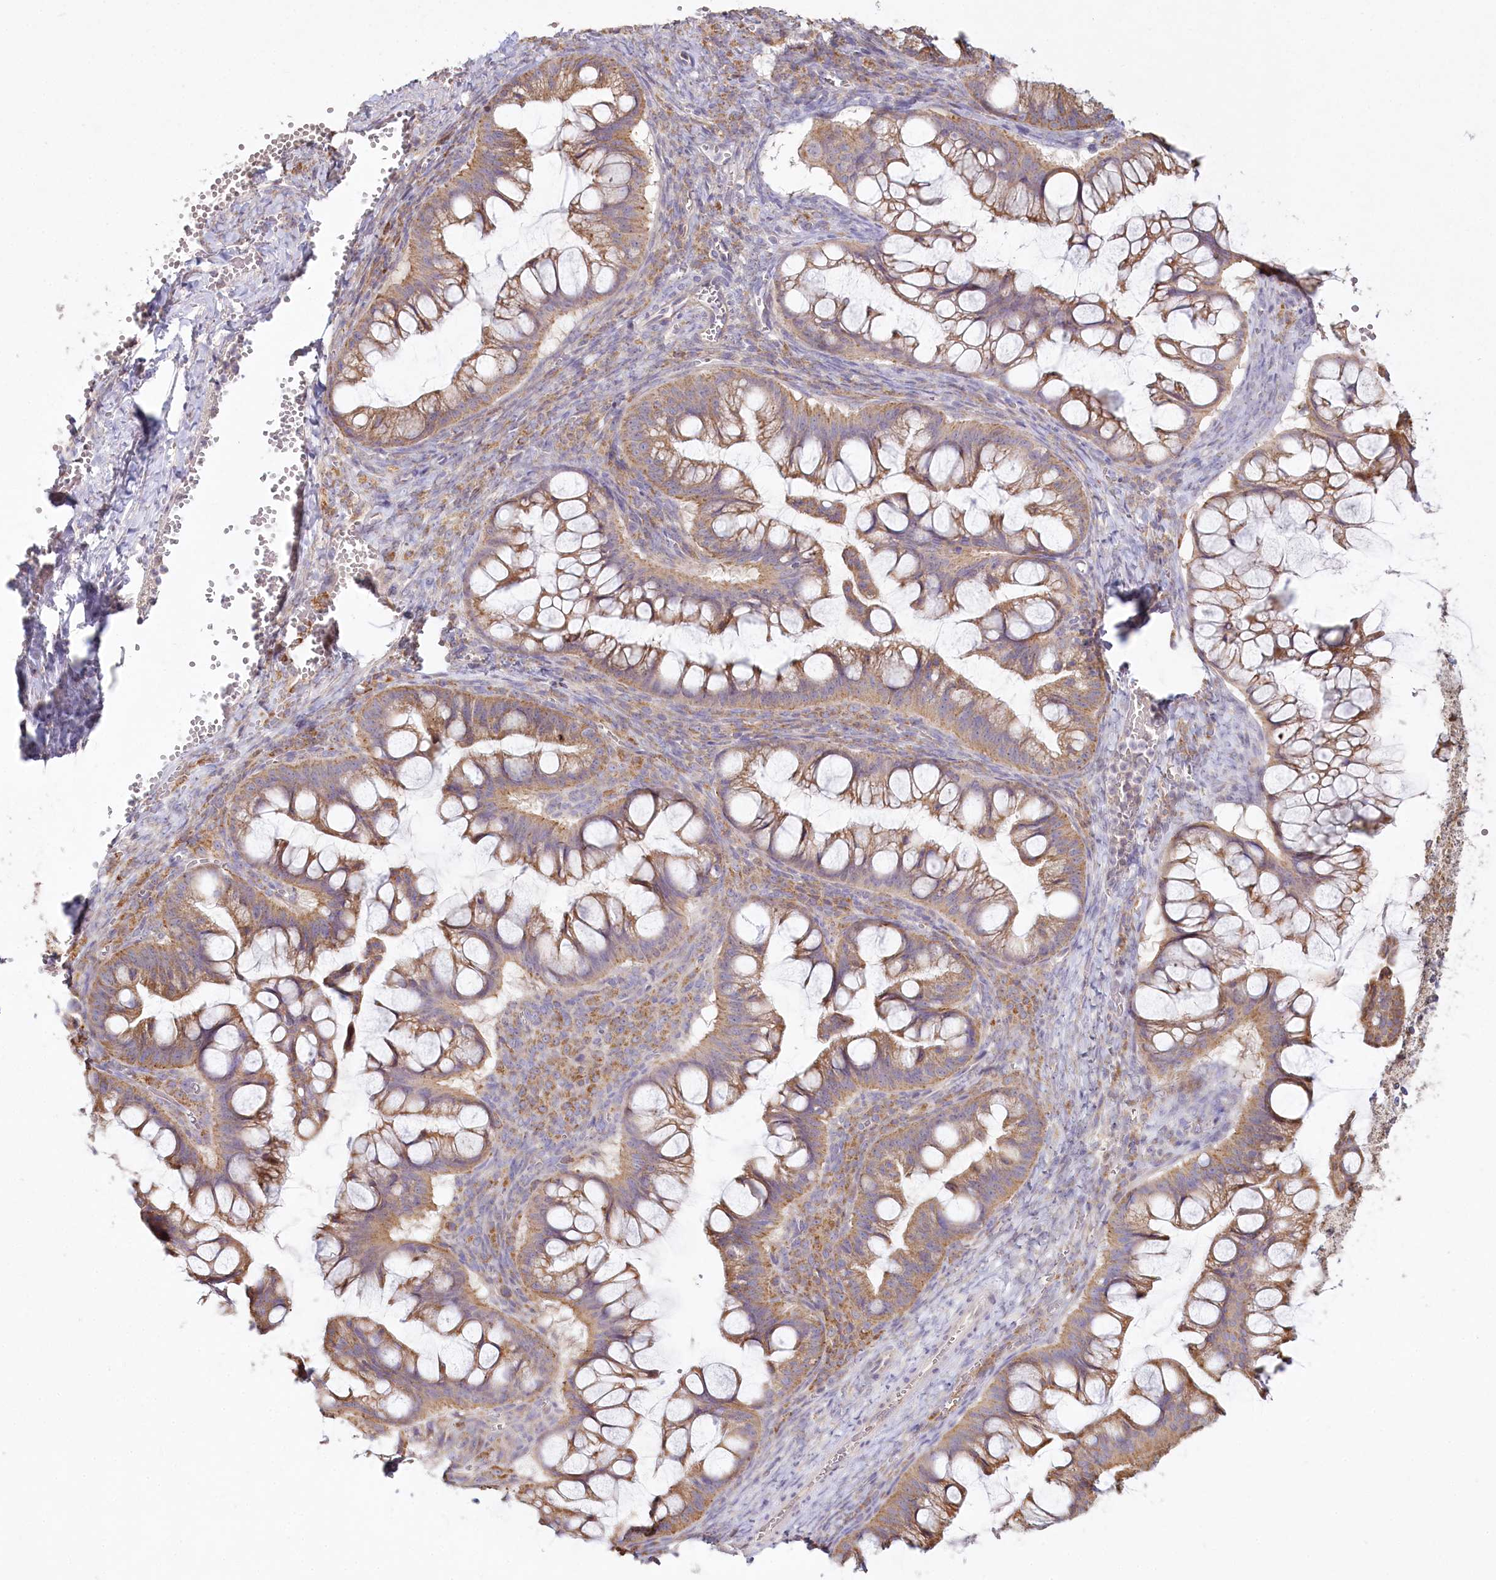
{"staining": {"intensity": "moderate", "quantity": ">75%", "location": "cytoplasmic/membranous"}, "tissue": "ovarian cancer", "cell_type": "Tumor cells", "image_type": "cancer", "snomed": [{"axis": "morphology", "description": "Cystadenocarcinoma, mucinous, NOS"}, {"axis": "topography", "description": "Ovary"}], "caption": "This histopathology image demonstrates IHC staining of human ovarian cancer, with medium moderate cytoplasmic/membranous expression in about >75% of tumor cells.", "gene": "ACOX2", "patient": {"sex": "female", "age": 73}}